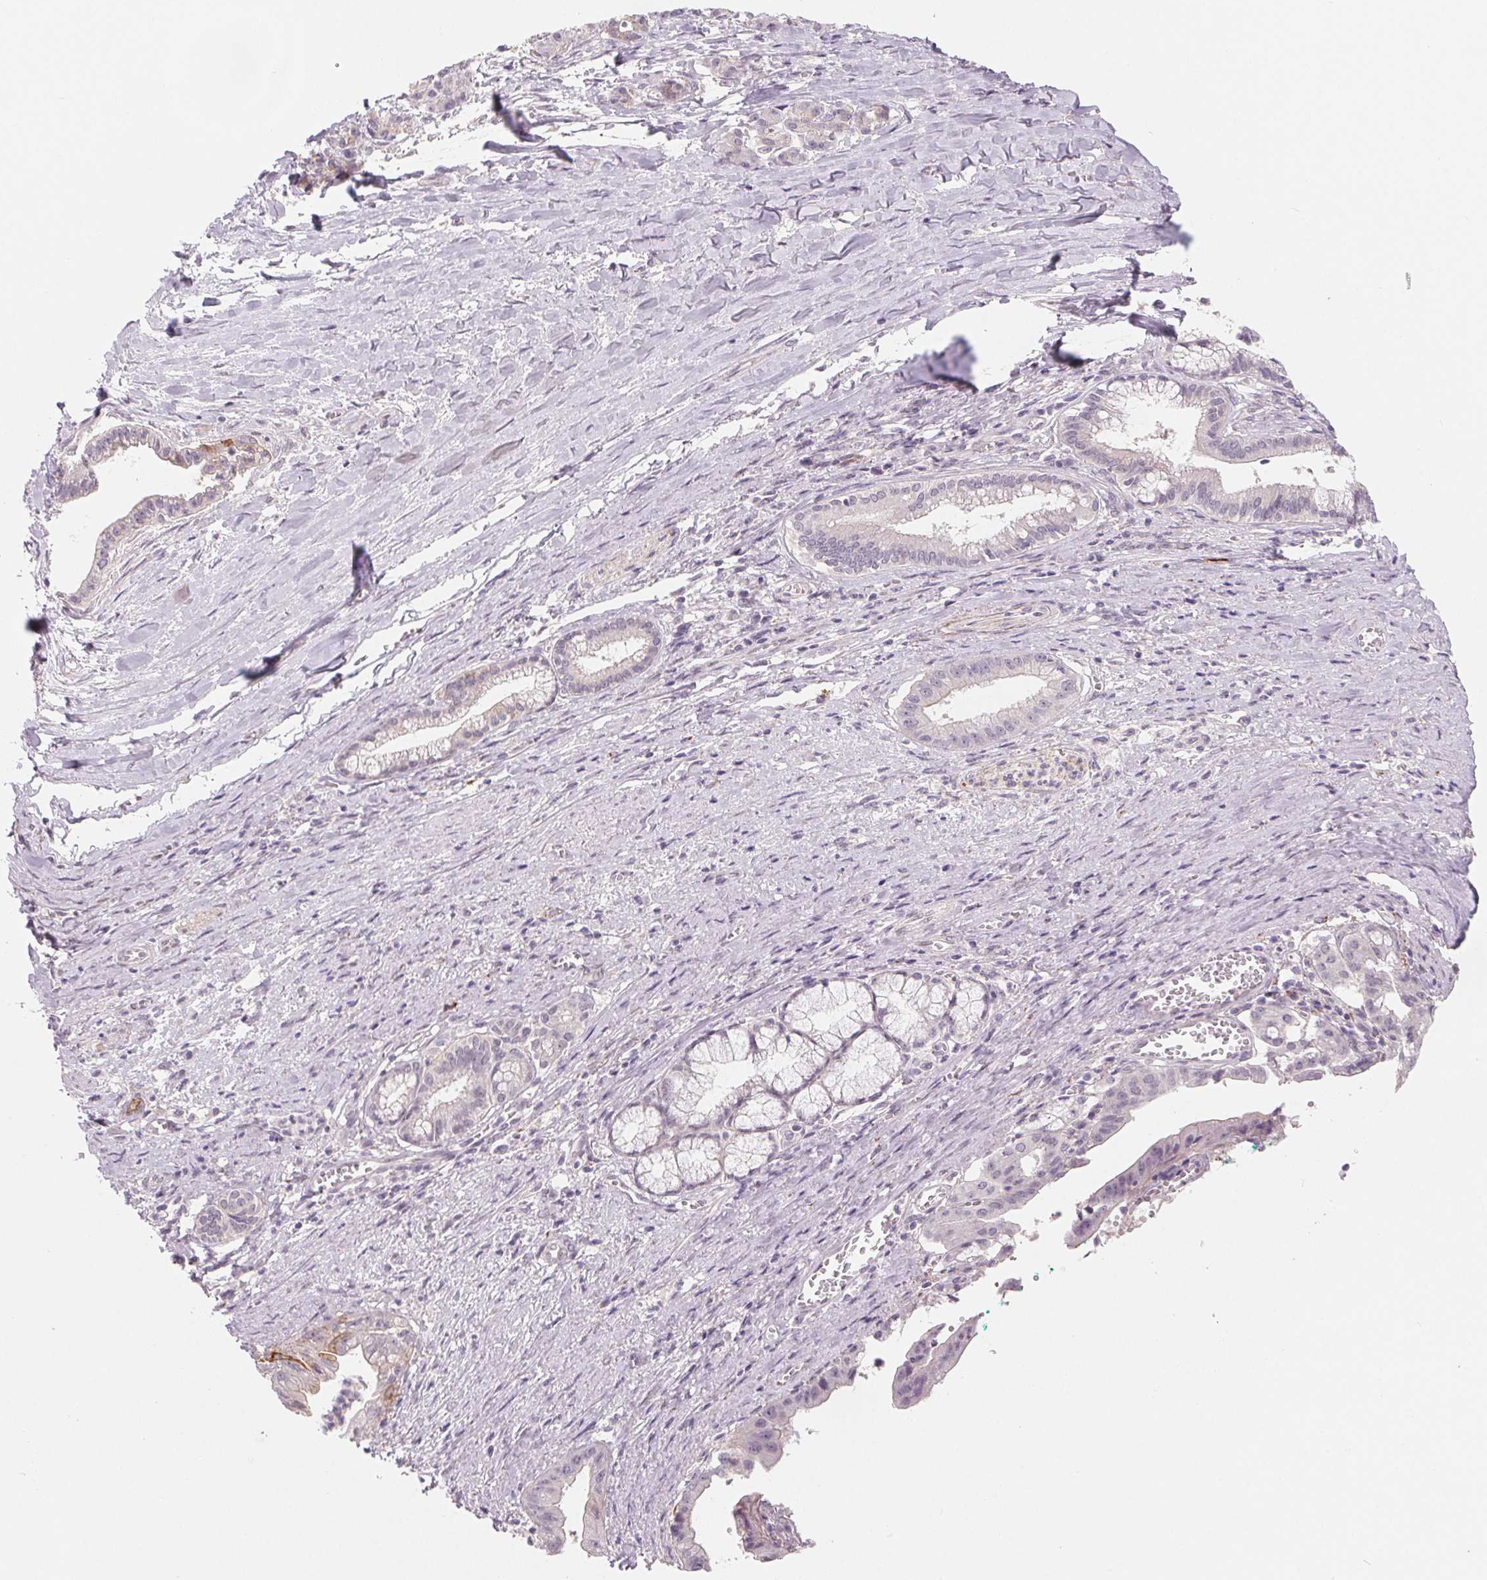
{"staining": {"intensity": "negative", "quantity": "none", "location": "none"}, "tissue": "pancreatic cancer", "cell_type": "Tumor cells", "image_type": "cancer", "snomed": [{"axis": "morphology", "description": "Normal tissue, NOS"}, {"axis": "morphology", "description": "Adenocarcinoma, NOS"}, {"axis": "topography", "description": "Lymph node"}, {"axis": "topography", "description": "Pancreas"}], "caption": "Protein analysis of pancreatic cancer (adenocarcinoma) demonstrates no significant positivity in tumor cells.", "gene": "CFC1", "patient": {"sex": "female", "age": 58}}